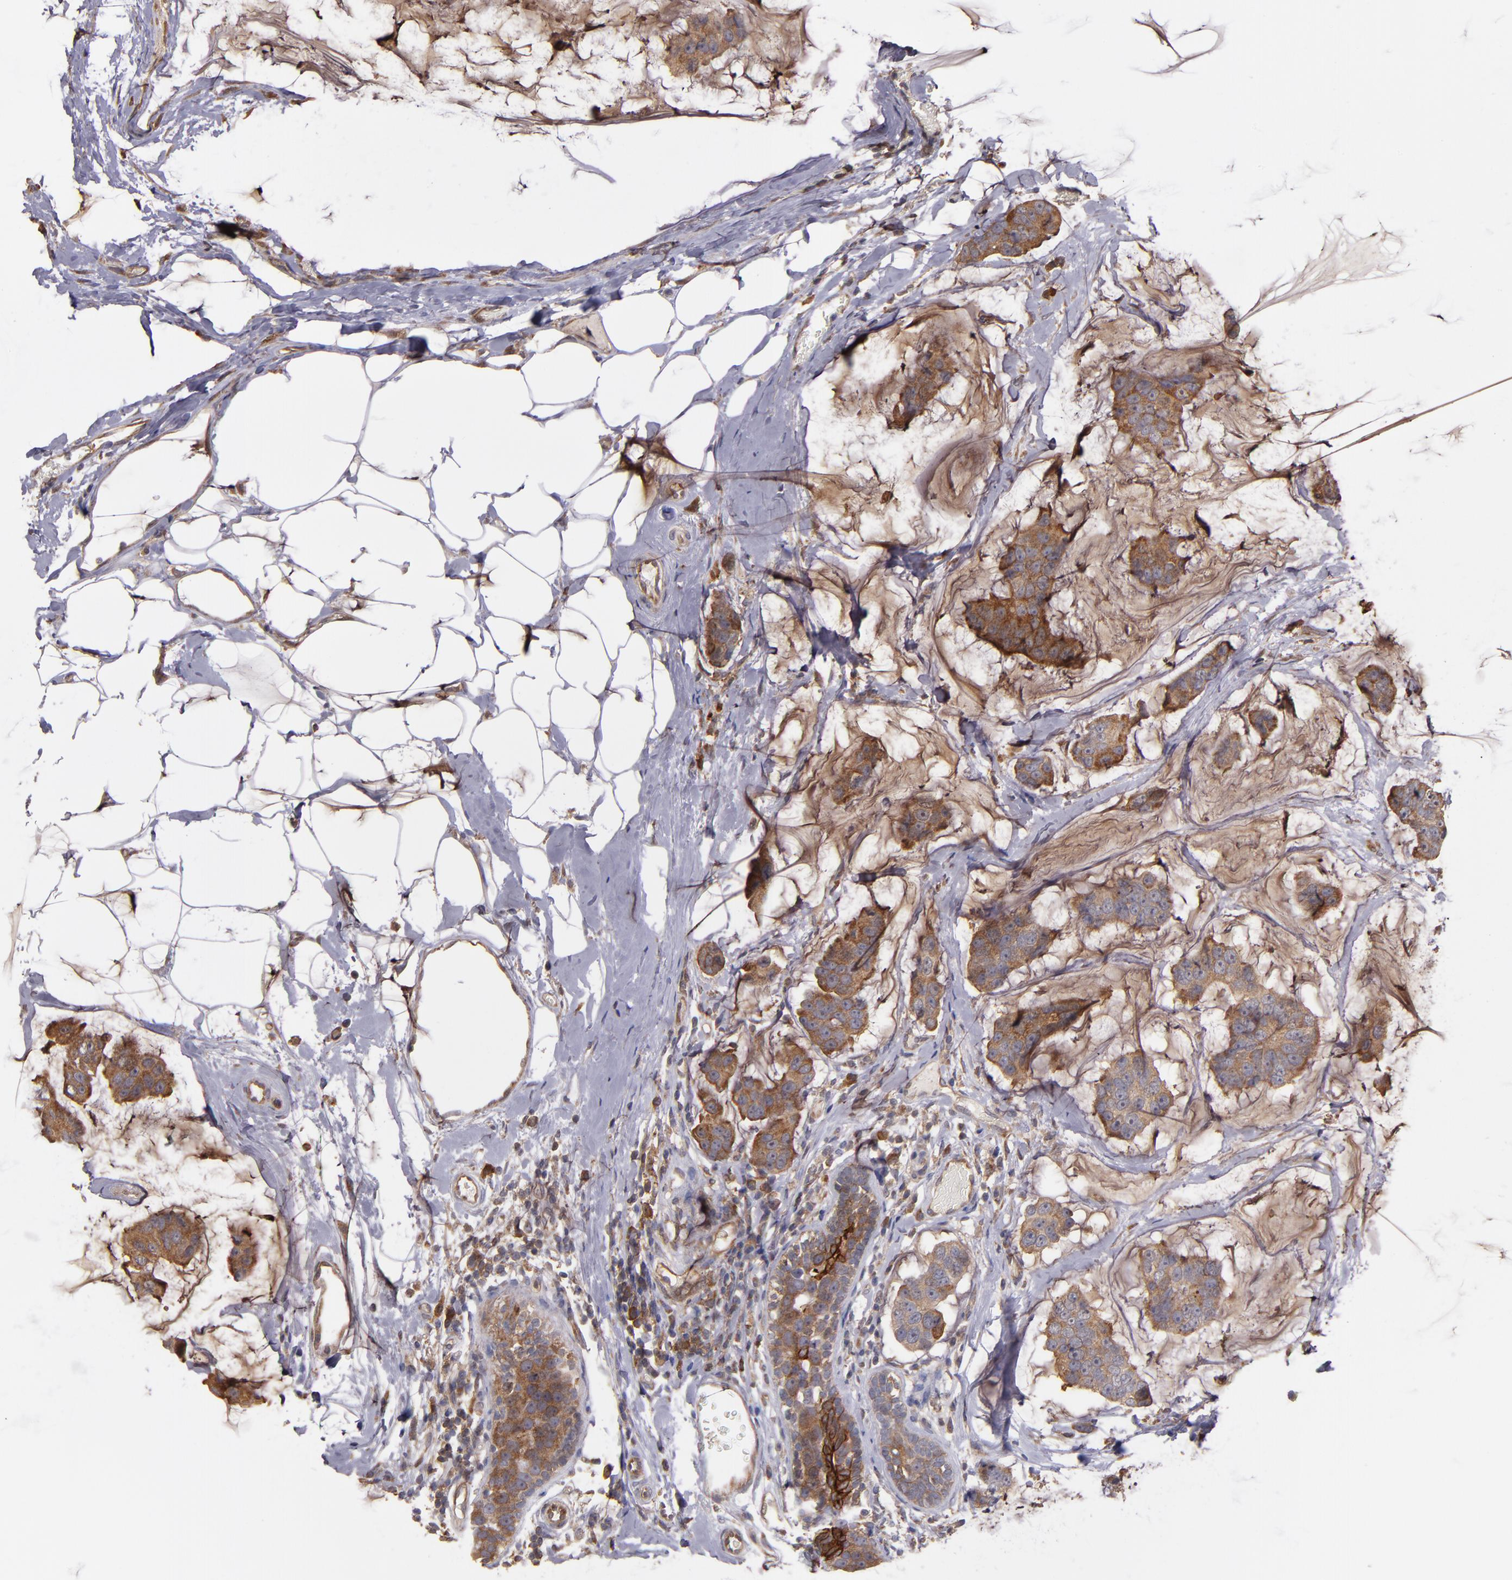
{"staining": {"intensity": "moderate", "quantity": ">75%", "location": "cytoplasmic/membranous"}, "tissue": "breast cancer", "cell_type": "Tumor cells", "image_type": "cancer", "snomed": [{"axis": "morphology", "description": "Normal tissue, NOS"}, {"axis": "morphology", "description": "Duct carcinoma"}, {"axis": "topography", "description": "Breast"}], "caption": "Tumor cells display medium levels of moderate cytoplasmic/membranous positivity in about >75% of cells in breast cancer (invasive ductal carcinoma).", "gene": "IFIH1", "patient": {"sex": "female", "age": 50}}